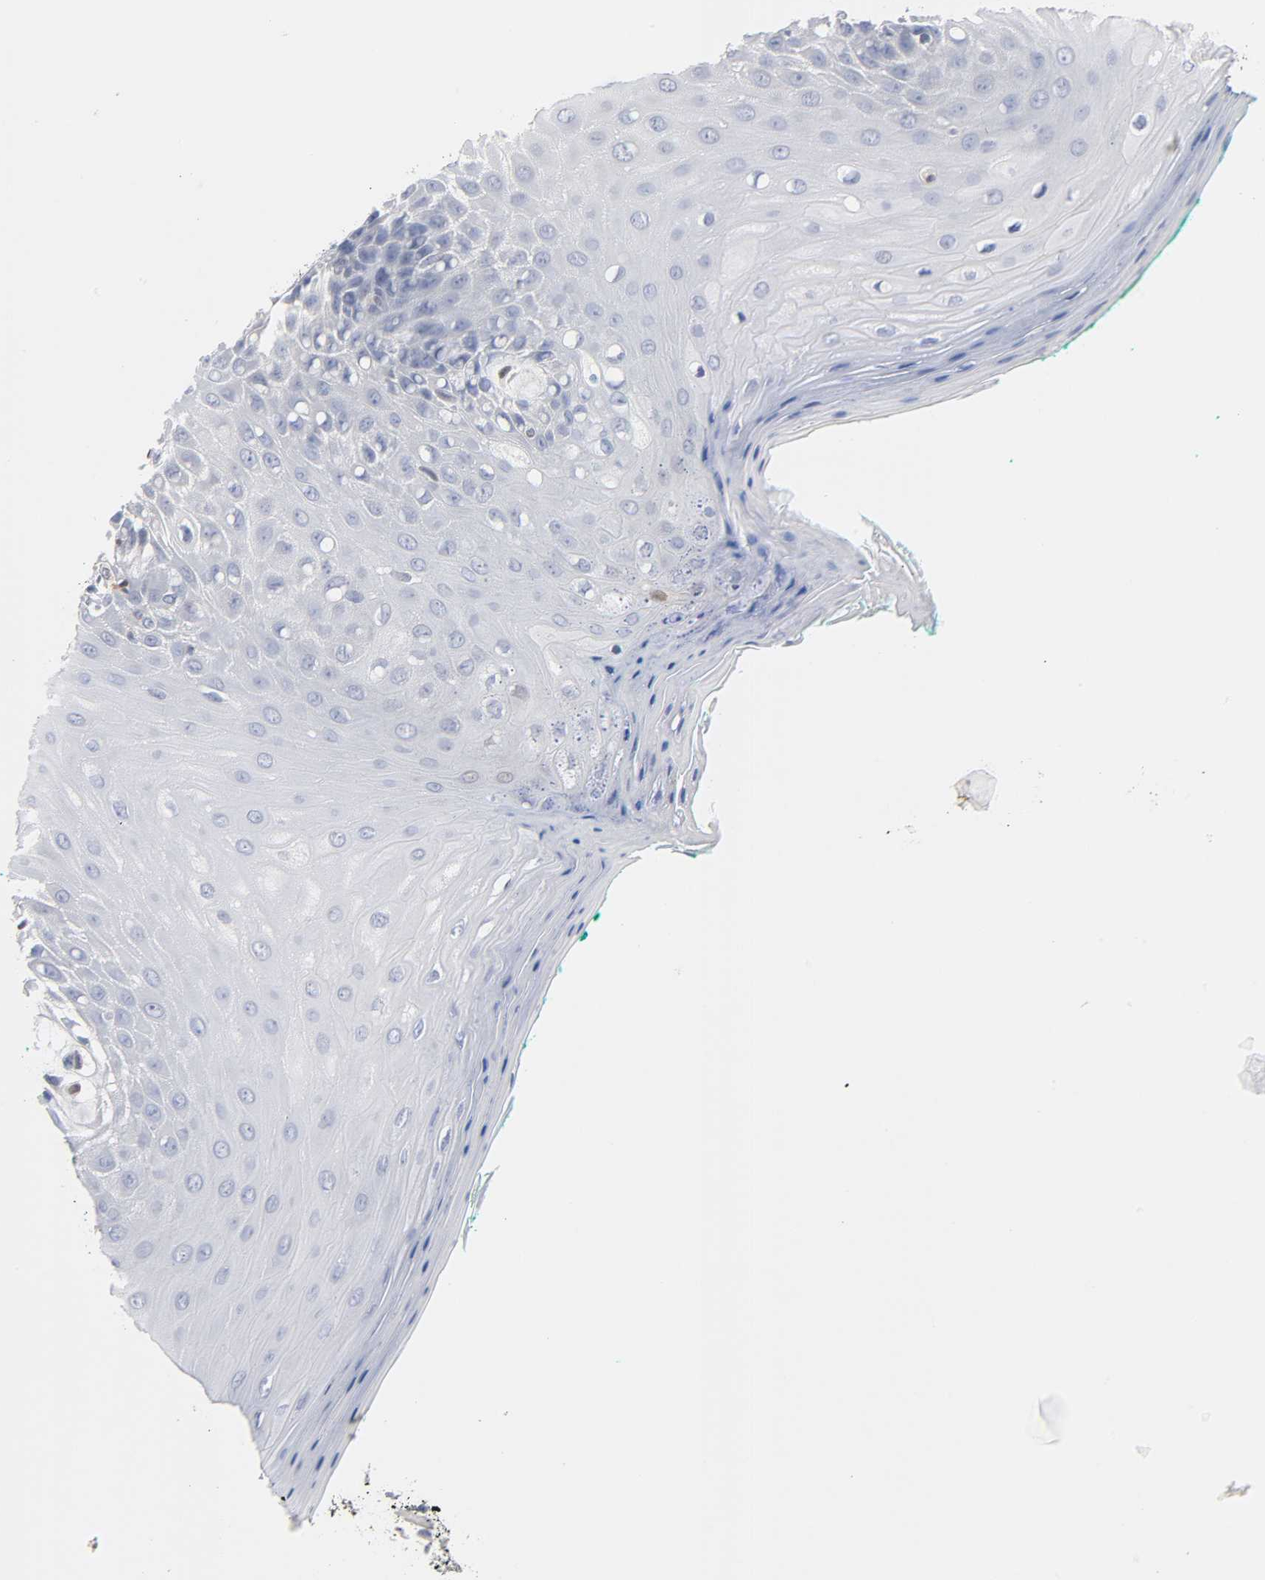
{"staining": {"intensity": "negative", "quantity": "none", "location": "none"}, "tissue": "oral mucosa", "cell_type": "Squamous epithelial cells", "image_type": "normal", "snomed": [{"axis": "morphology", "description": "Normal tissue, NOS"}, {"axis": "morphology", "description": "Squamous cell carcinoma, NOS"}, {"axis": "topography", "description": "Skeletal muscle"}, {"axis": "topography", "description": "Oral tissue"}, {"axis": "topography", "description": "Head-Neck"}], "caption": "High power microscopy image of an immunohistochemistry photomicrograph of normal oral mucosa, revealing no significant staining in squamous epithelial cells.", "gene": "NFATC1", "patient": {"sex": "female", "age": 84}}